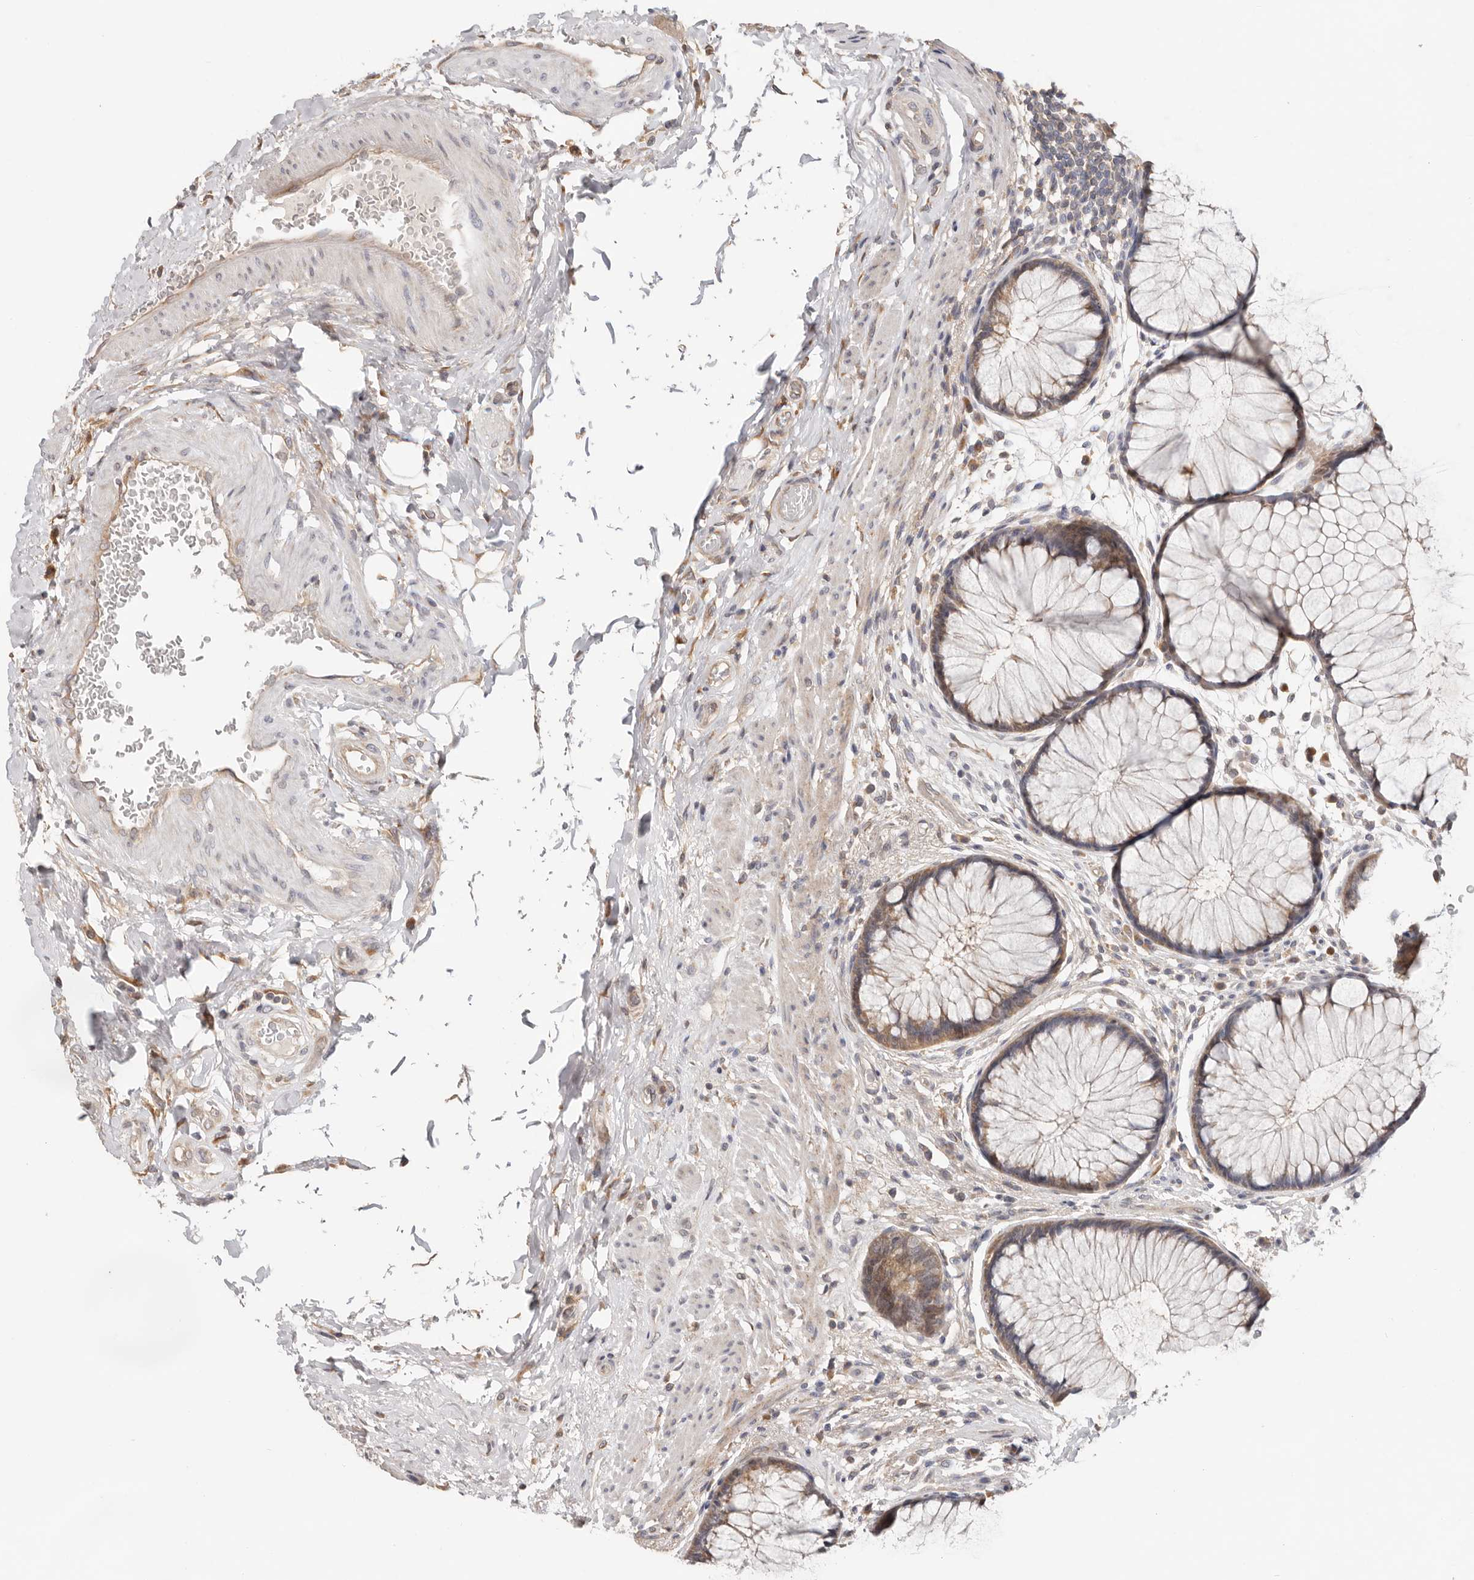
{"staining": {"intensity": "moderate", "quantity": ">75%", "location": "cytoplasmic/membranous"}, "tissue": "rectum", "cell_type": "Glandular cells", "image_type": "normal", "snomed": [{"axis": "morphology", "description": "Normal tissue, NOS"}, {"axis": "topography", "description": "Rectum"}], "caption": "Benign rectum shows moderate cytoplasmic/membranous staining in about >75% of glandular cells, visualized by immunohistochemistry.", "gene": "LRP6", "patient": {"sex": "male", "age": 51}}